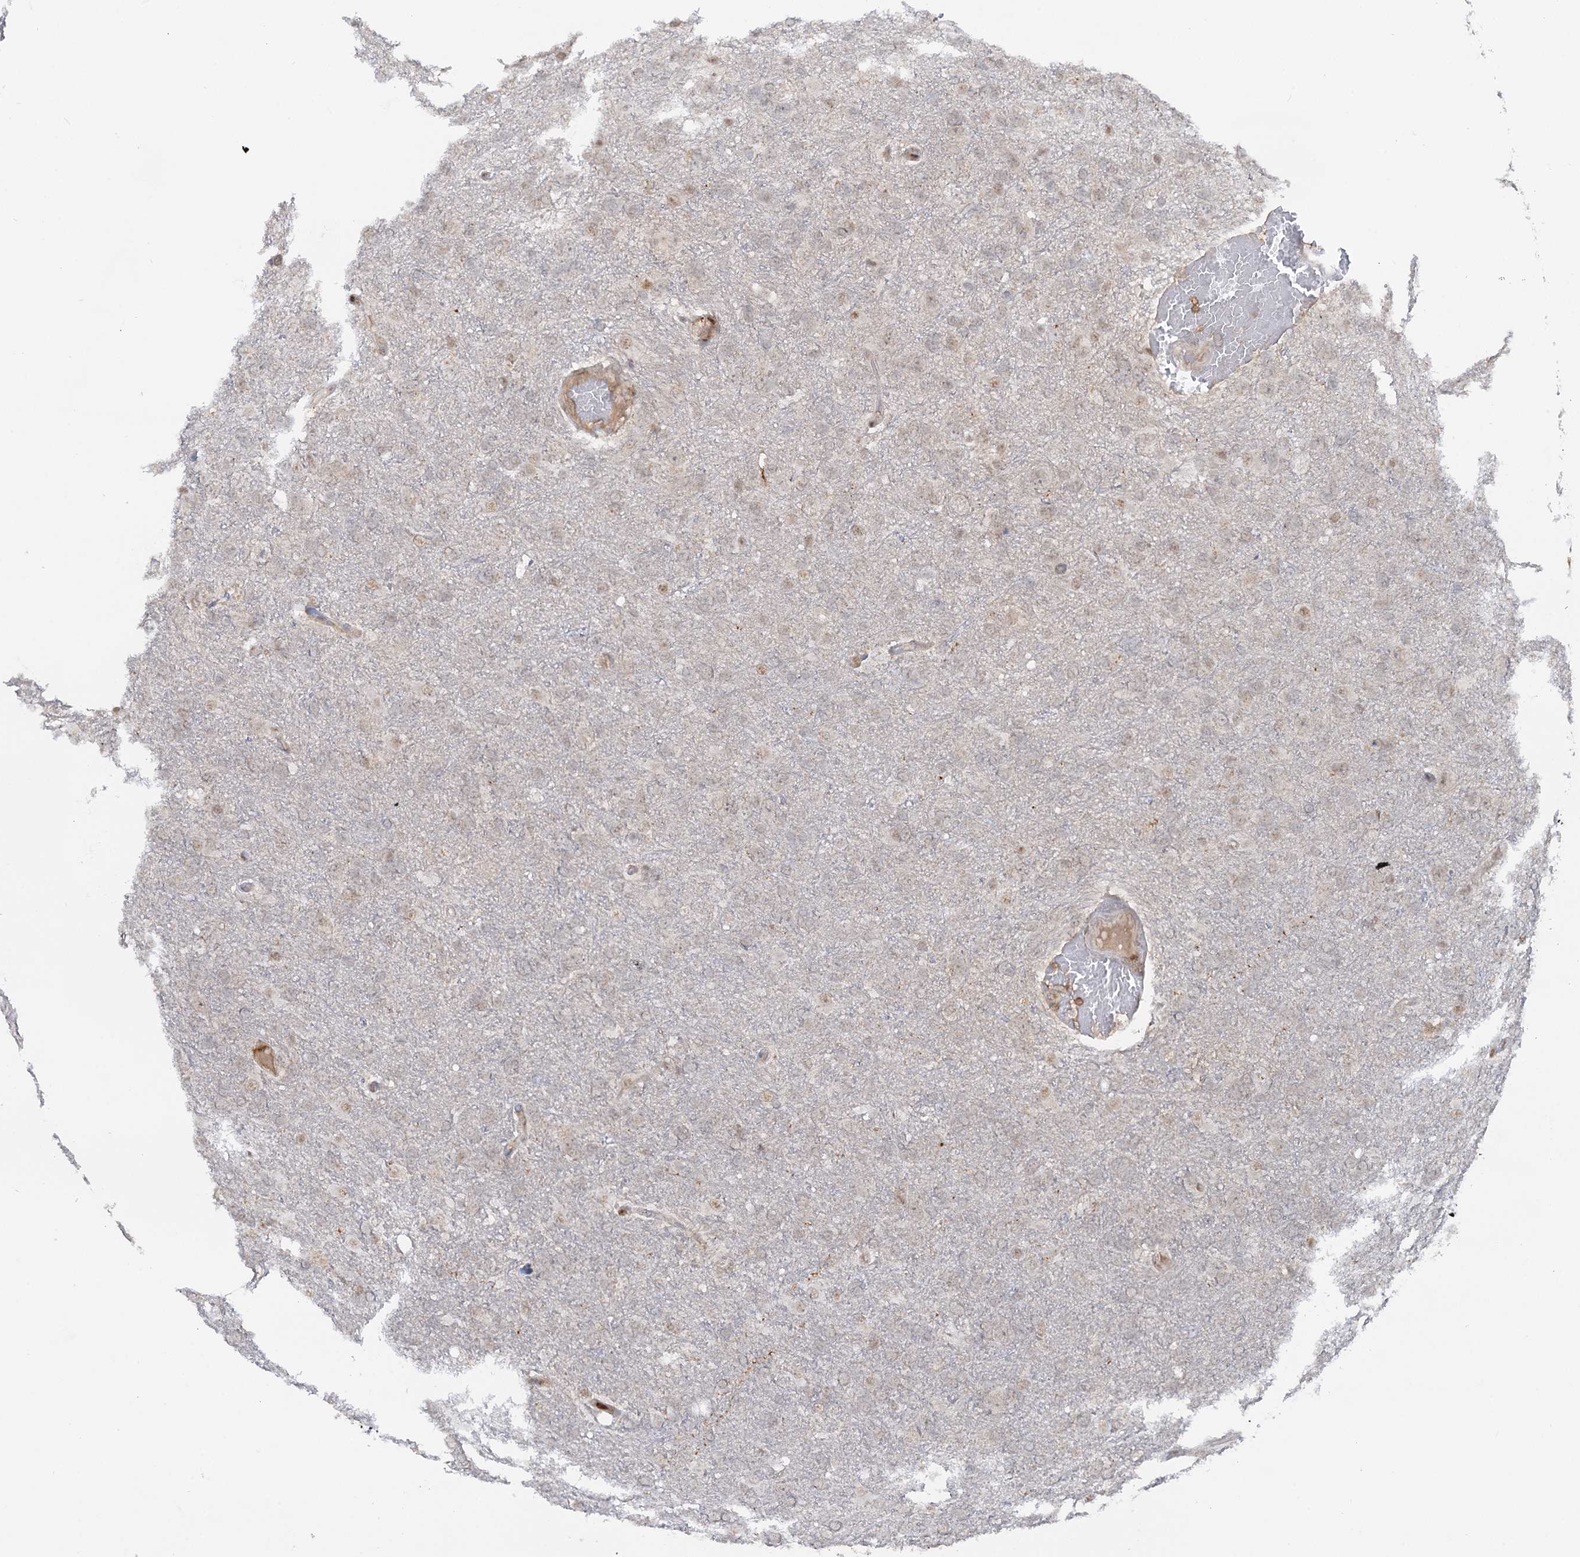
{"staining": {"intensity": "negative", "quantity": "none", "location": "none"}, "tissue": "glioma", "cell_type": "Tumor cells", "image_type": "cancer", "snomed": [{"axis": "morphology", "description": "Glioma, malignant, High grade"}, {"axis": "topography", "description": "Brain"}], "caption": "High power microscopy photomicrograph of an immunohistochemistry (IHC) image of malignant glioma (high-grade), revealing no significant positivity in tumor cells.", "gene": "ZNF609", "patient": {"sex": "male", "age": 61}}